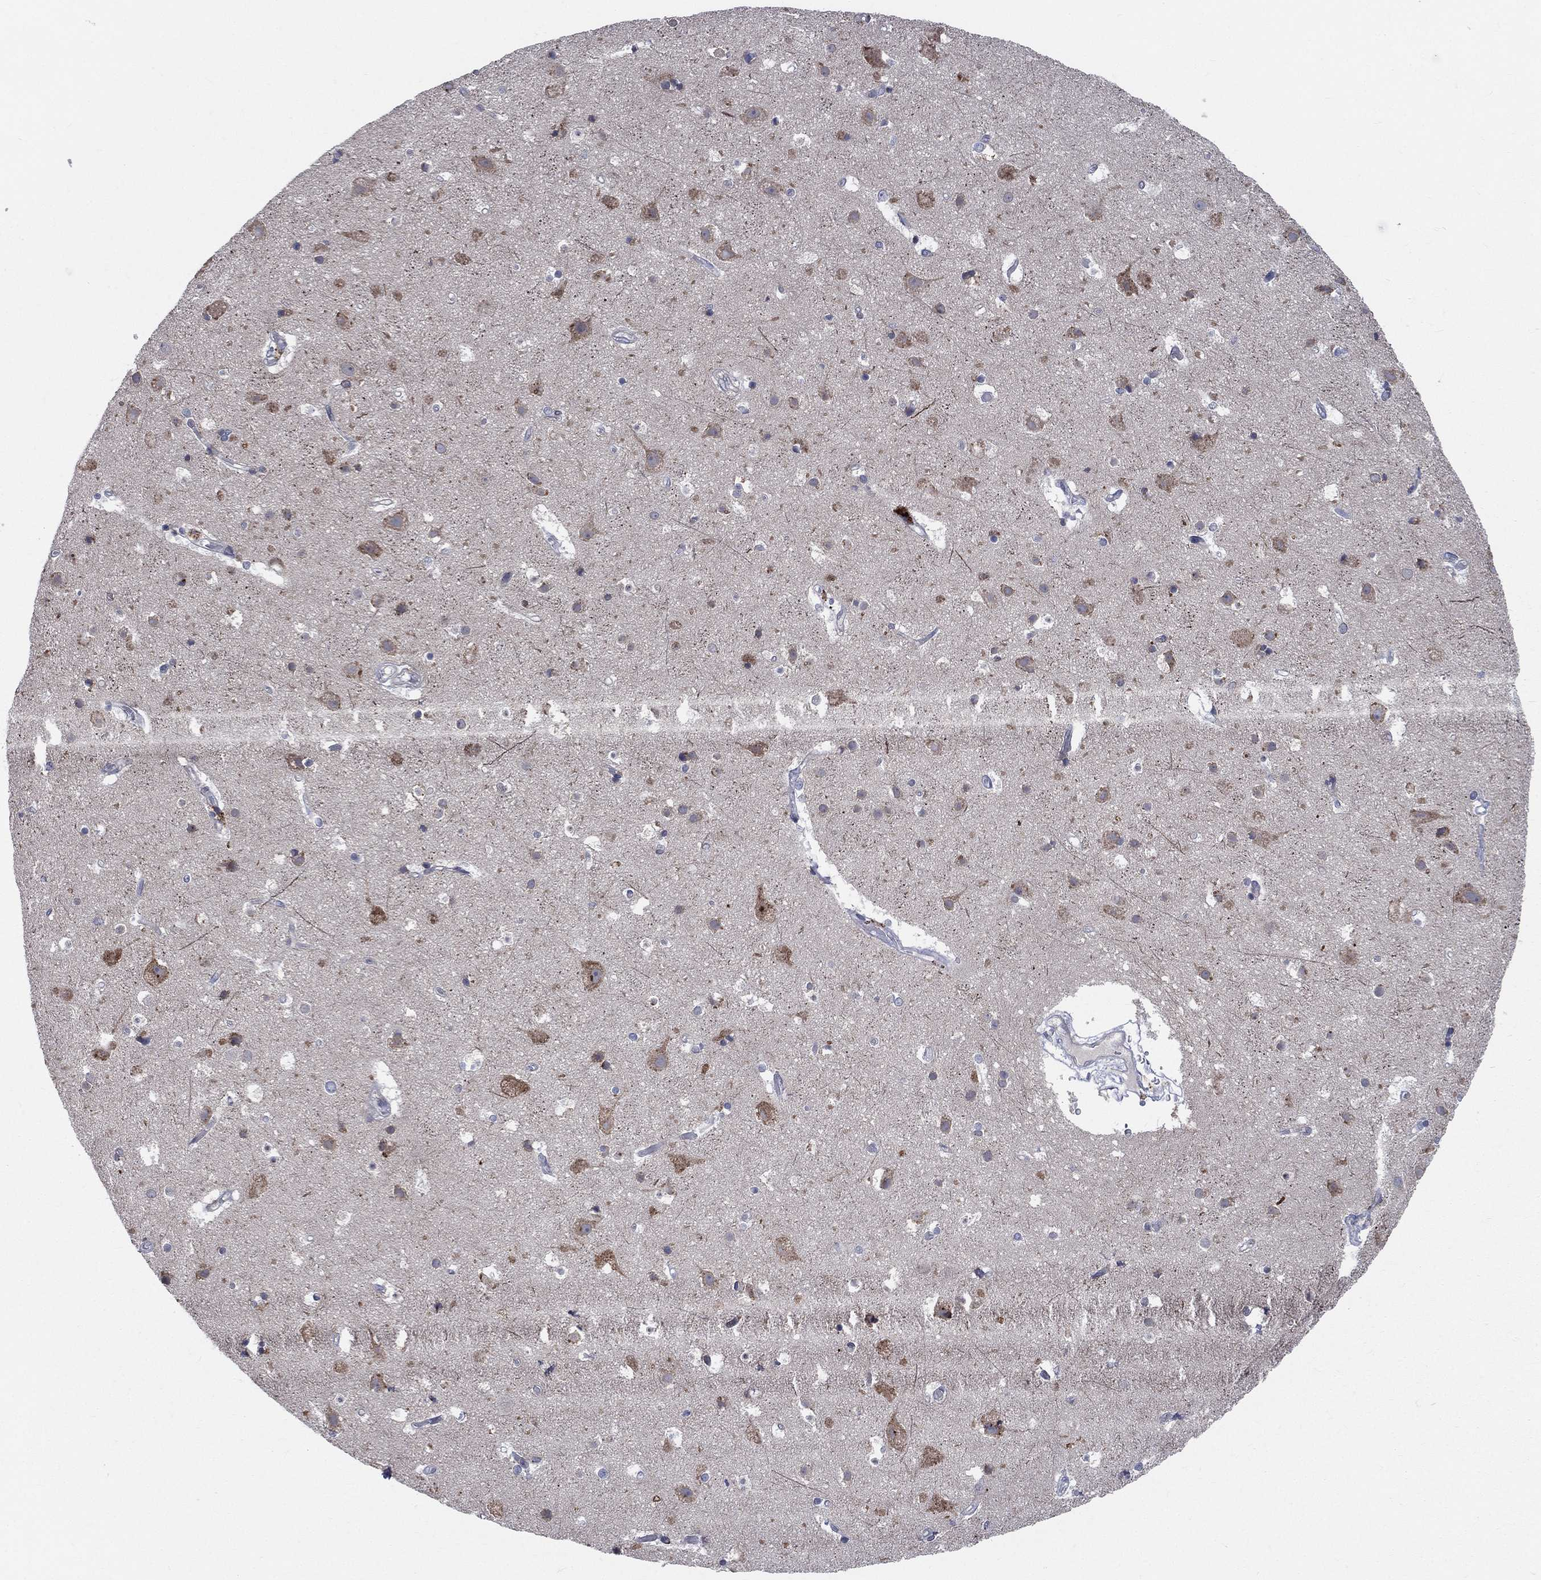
{"staining": {"intensity": "negative", "quantity": "none", "location": "none"}, "tissue": "cerebral cortex", "cell_type": "Endothelial cells", "image_type": "normal", "snomed": [{"axis": "morphology", "description": "Normal tissue, NOS"}, {"axis": "topography", "description": "Cerebral cortex"}], "caption": "This photomicrograph is of normal cerebral cortex stained with immunohistochemistry (IHC) to label a protein in brown with the nuclei are counter-stained blue. There is no expression in endothelial cells.", "gene": "CCDC159", "patient": {"sex": "female", "age": 52}}